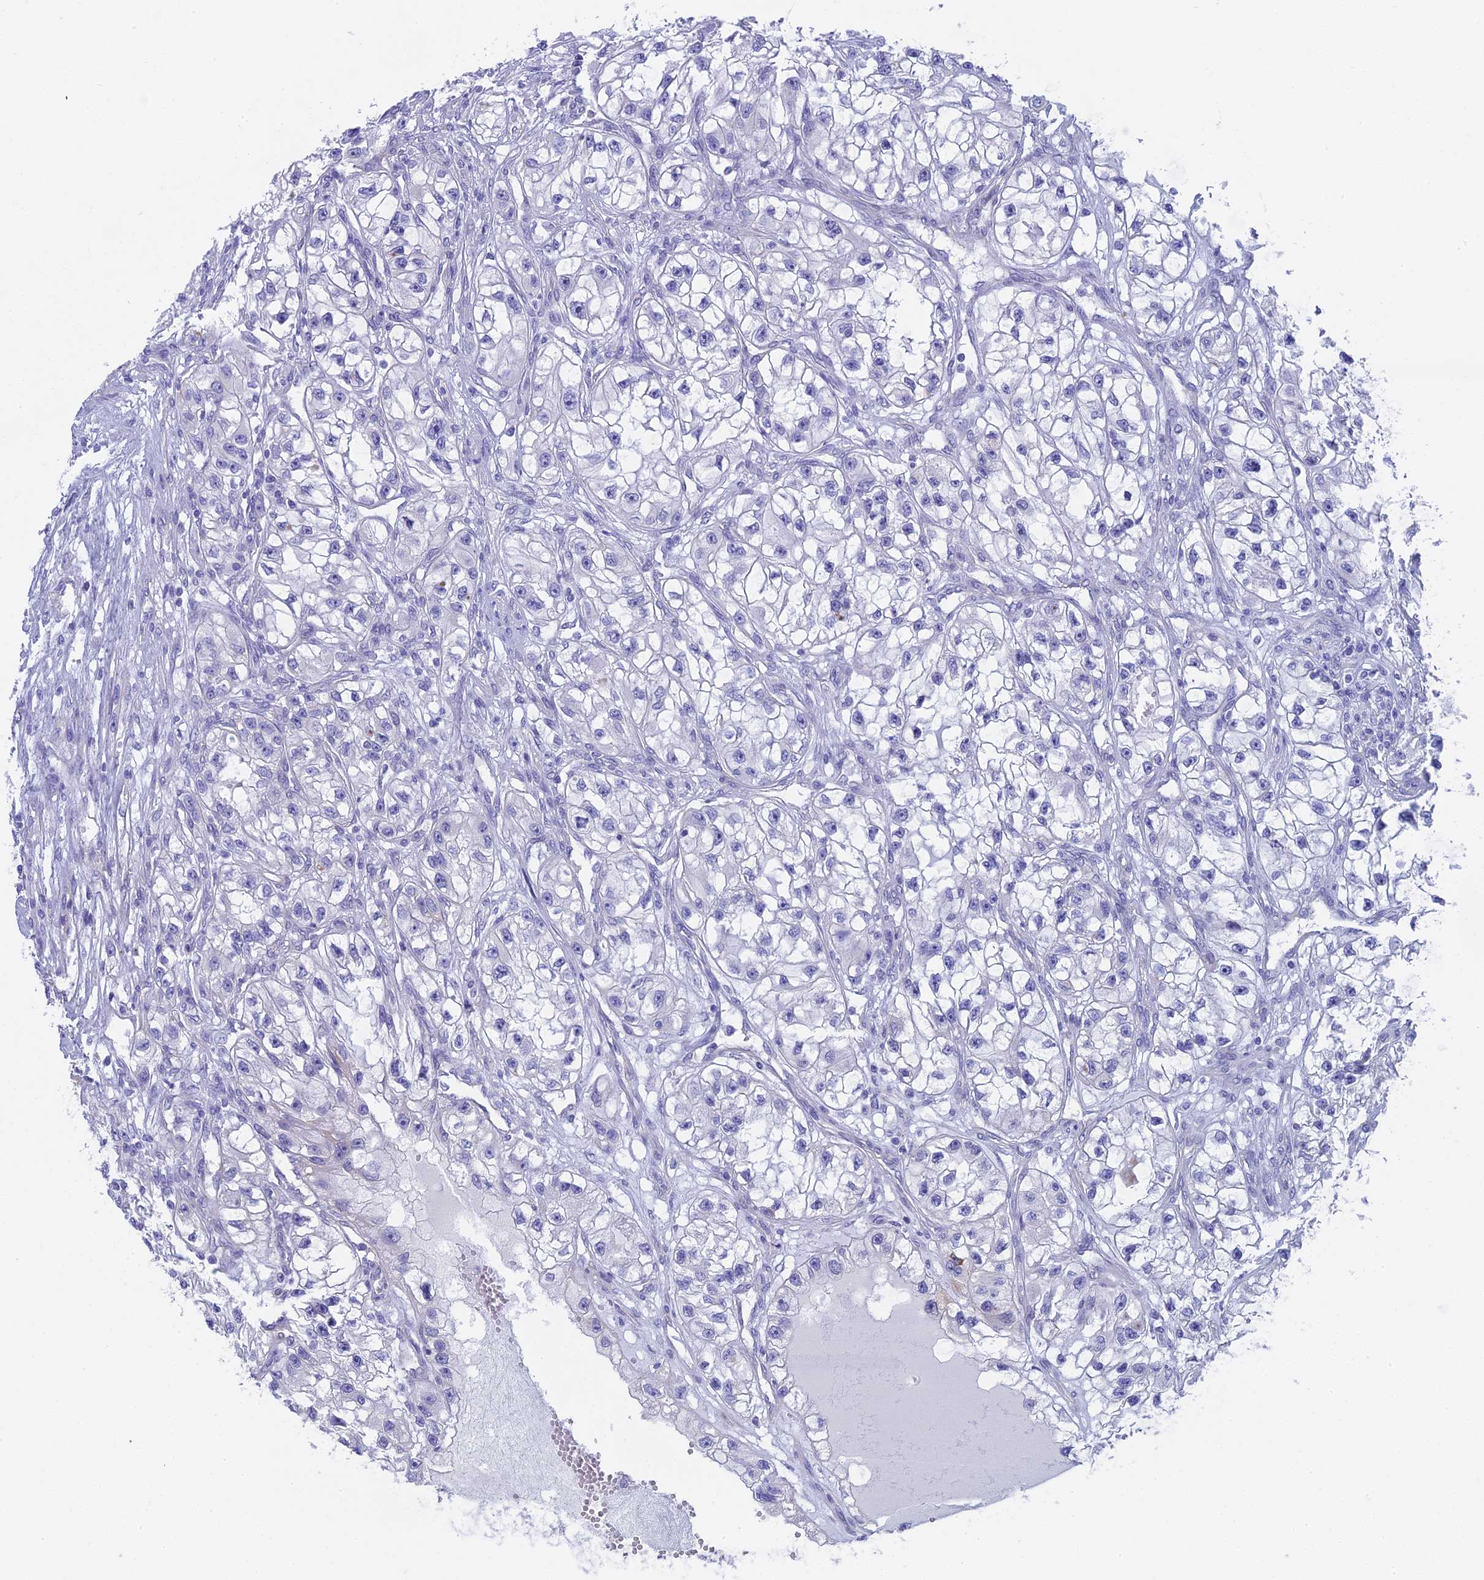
{"staining": {"intensity": "negative", "quantity": "none", "location": "none"}, "tissue": "renal cancer", "cell_type": "Tumor cells", "image_type": "cancer", "snomed": [{"axis": "morphology", "description": "Adenocarcinoma, NOS"}, {"axis": "topography", "description": "Kidney"}], "caption": "Tumor cells are negative for protein expression in human renal cancer. Brightfield microscopy of IHC stained with DAB (3,3'-diaminobenzidine) (brown) and hematoxylin (blue), captured at high magnification.", "gene": "TACSTD2", "patient": {"sex": "female", "age": 57}}